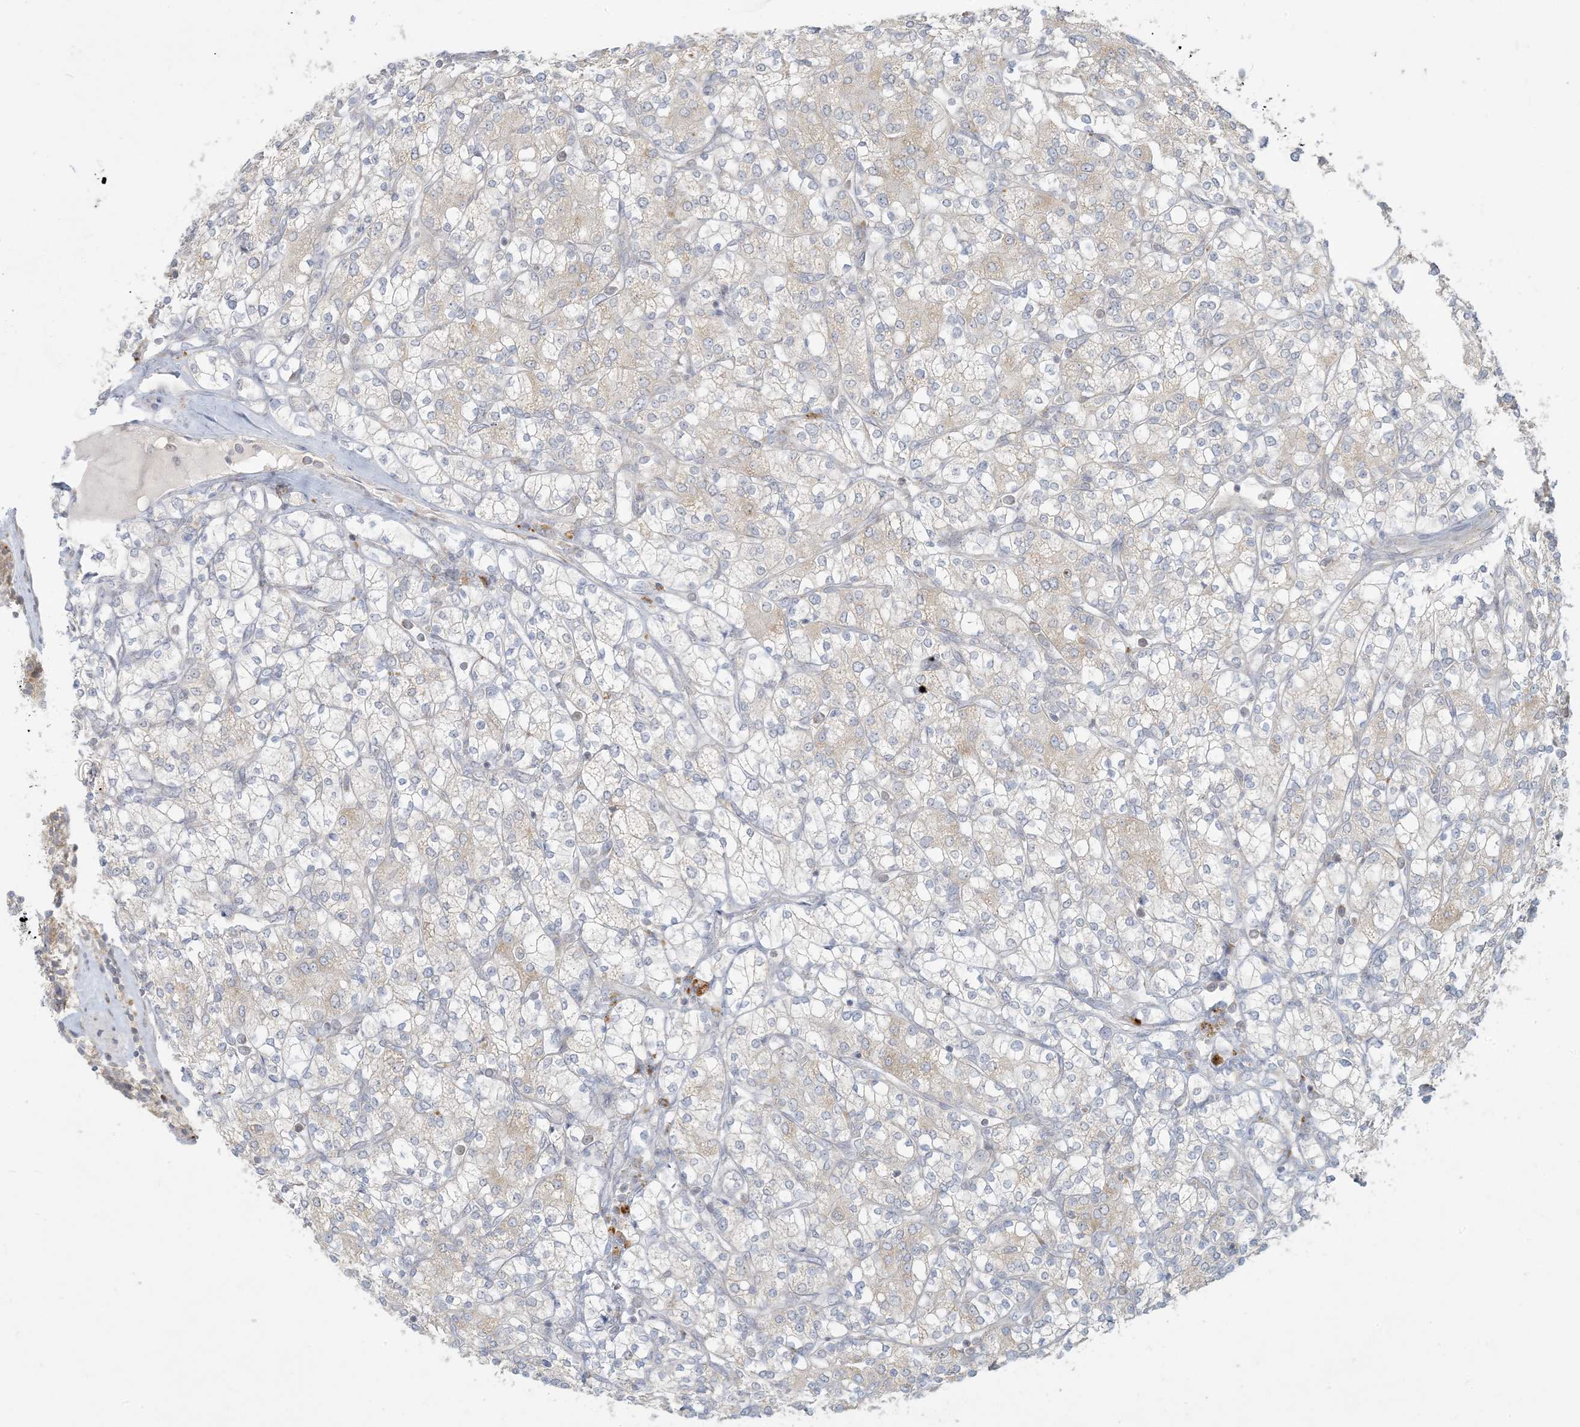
{"staining": {"intensity": "weak", "quantity": "<25%", "location": "cytoplasmic/membranous"}, "tissue": "renal cancer", "cell_type": "Tumor cells", "image_type": "cancer", "snomed": [{"axis": "morphology", "description": "Adenocarcinoma, NOS"}, {"axis": "topography", "description": "Kidney"}], "caption": "High power microscopy image of an IHC micrograph of renal cancer (adenocarcinoma), revealing no significant expression in tumor cells.", "gene": "MCAT", "patient": {"sex": "male", "age": 77}}